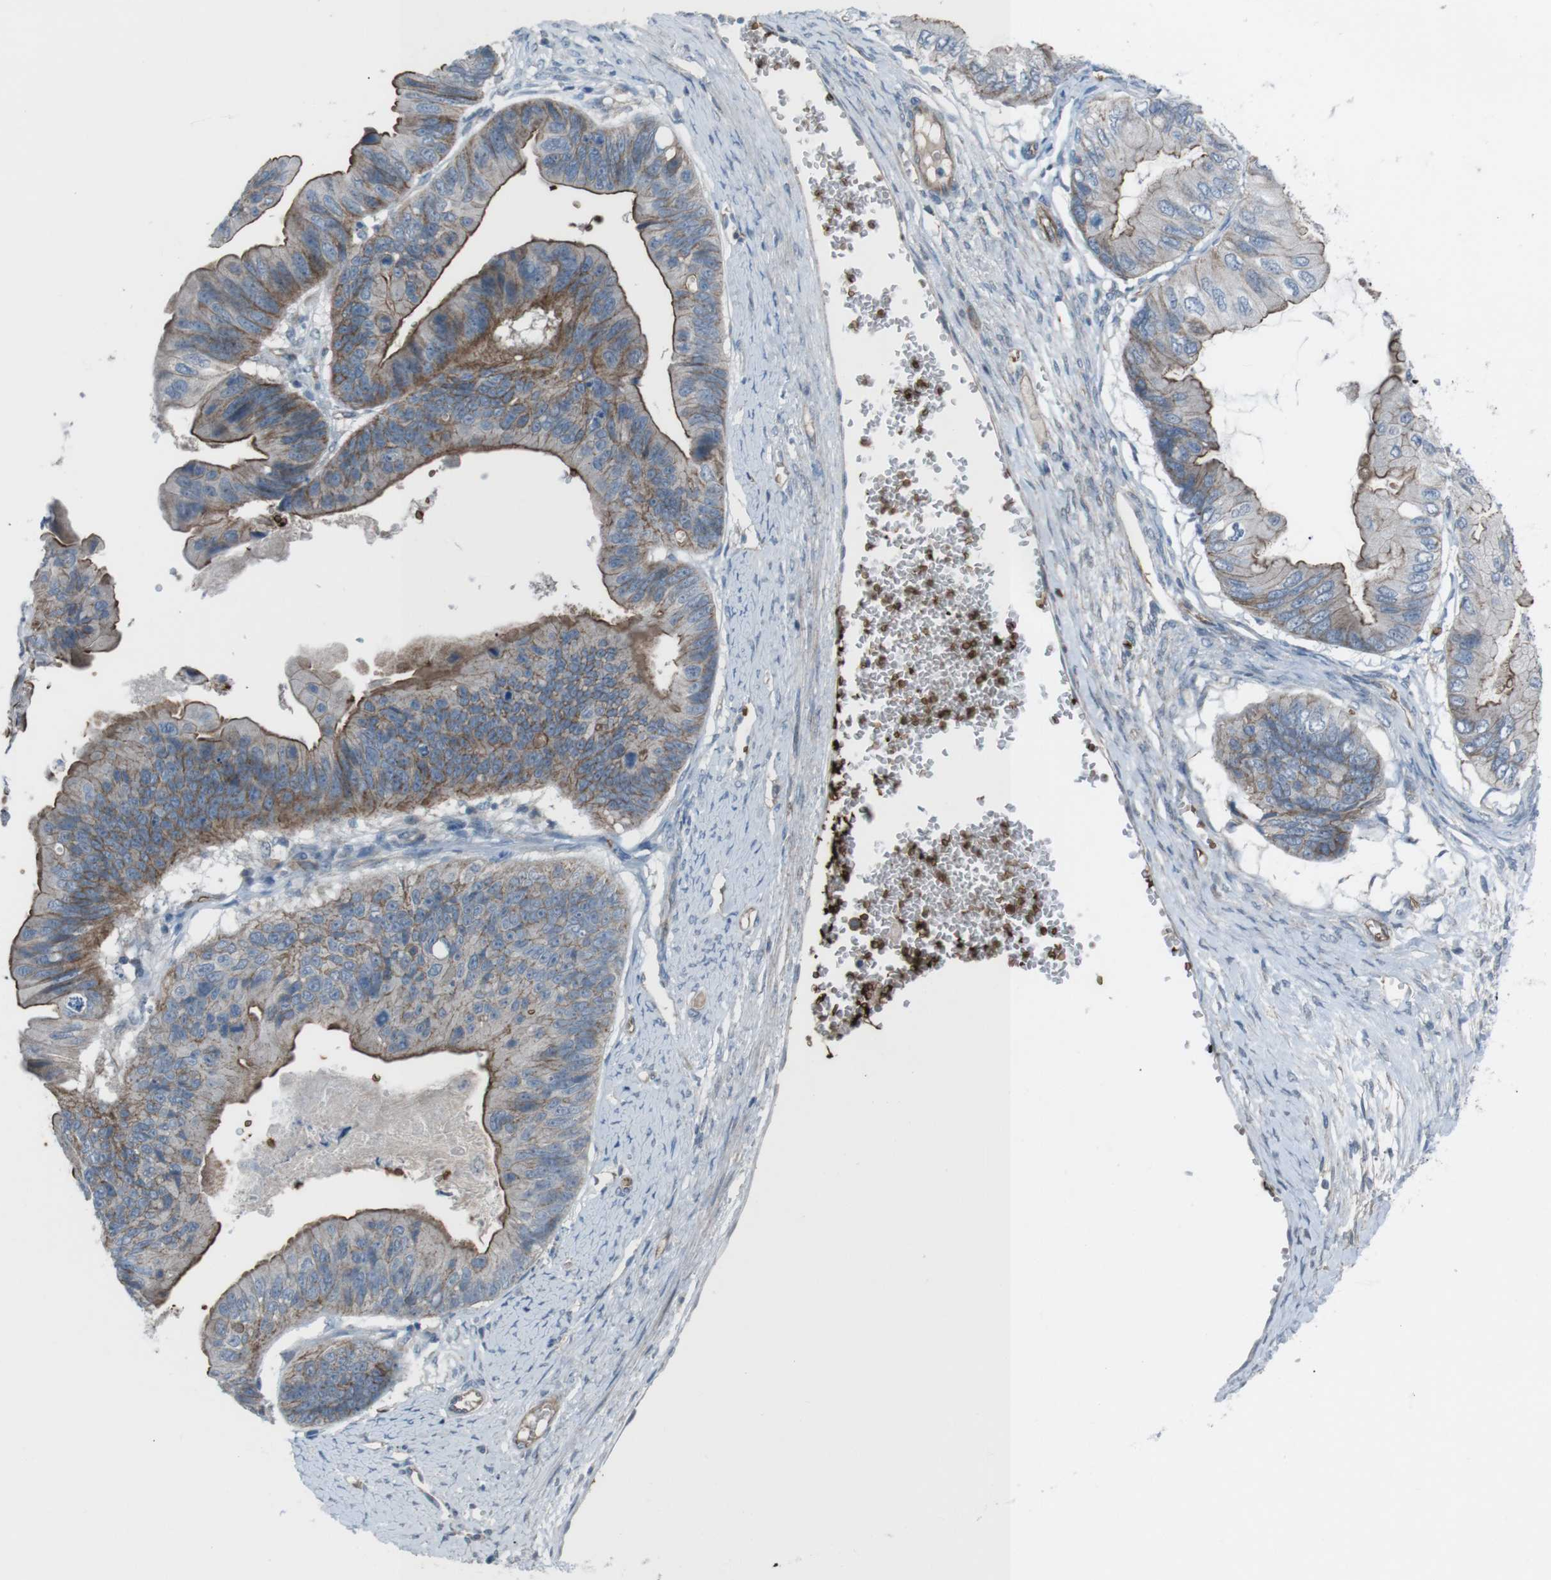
{"staining": {"intensity": "moderate", "quantity": "25%-75%", "location": "cytoplasmic/membranous"}, "tissue": "ovarian cancer", "cell_type": "Tumor cells", "image_type": "cancer", "snomed": [{"axis": "morphology", "description": "Cystadenocarcinoma, mucinous, NOS"}, {"axis": "topography", "description": "Ovary"}], "caption": "Mucinous cystadenocarcinoma (ovarian) tissue reveals moderate cytoplasmic/membranous positivity in approximately 25%-75% of tumor cells, visualized by immunohistochemistry.", "gene": "SPTA1", "patient": {"sex": "female", "age": 61}}